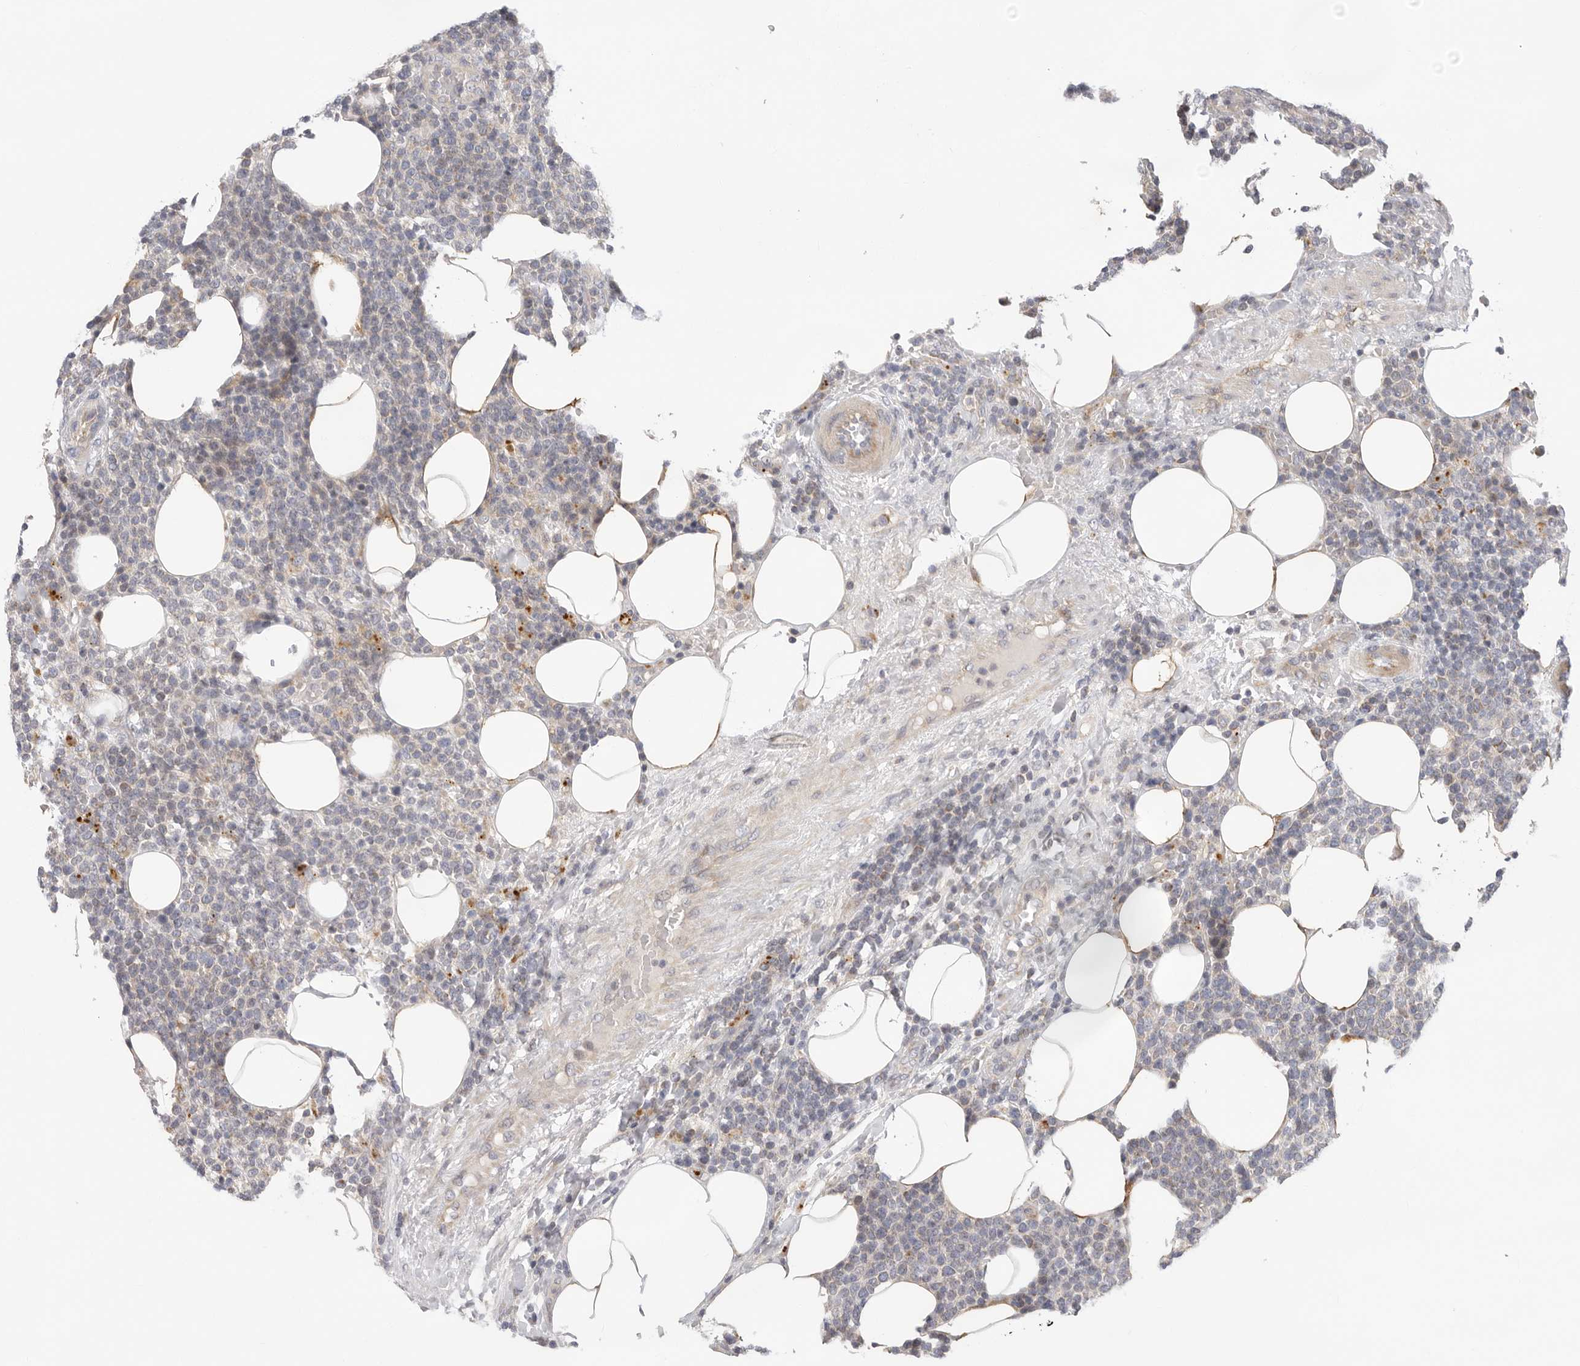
{"staining": {"intensity": "negative", "quantity": "none", "location": "none"}, "tissue": "lymphoma", "cell_type": "Tumor cells", "image_type": "cancer", "snomed": [{"axis": "morphology", "description": "Malignant lymphoma, non-Hodgkin's type, High grade"}, {"axis": "topography", "description": "Lymph node"}], "caption": "A high-resolution photomicrograph shows immunohistochemistry (IHC) staining of lymphoma, which shows no significant expression in tumor cells.", "gene": "USH1C", "patient": {"sex": "male", "age": 61}}